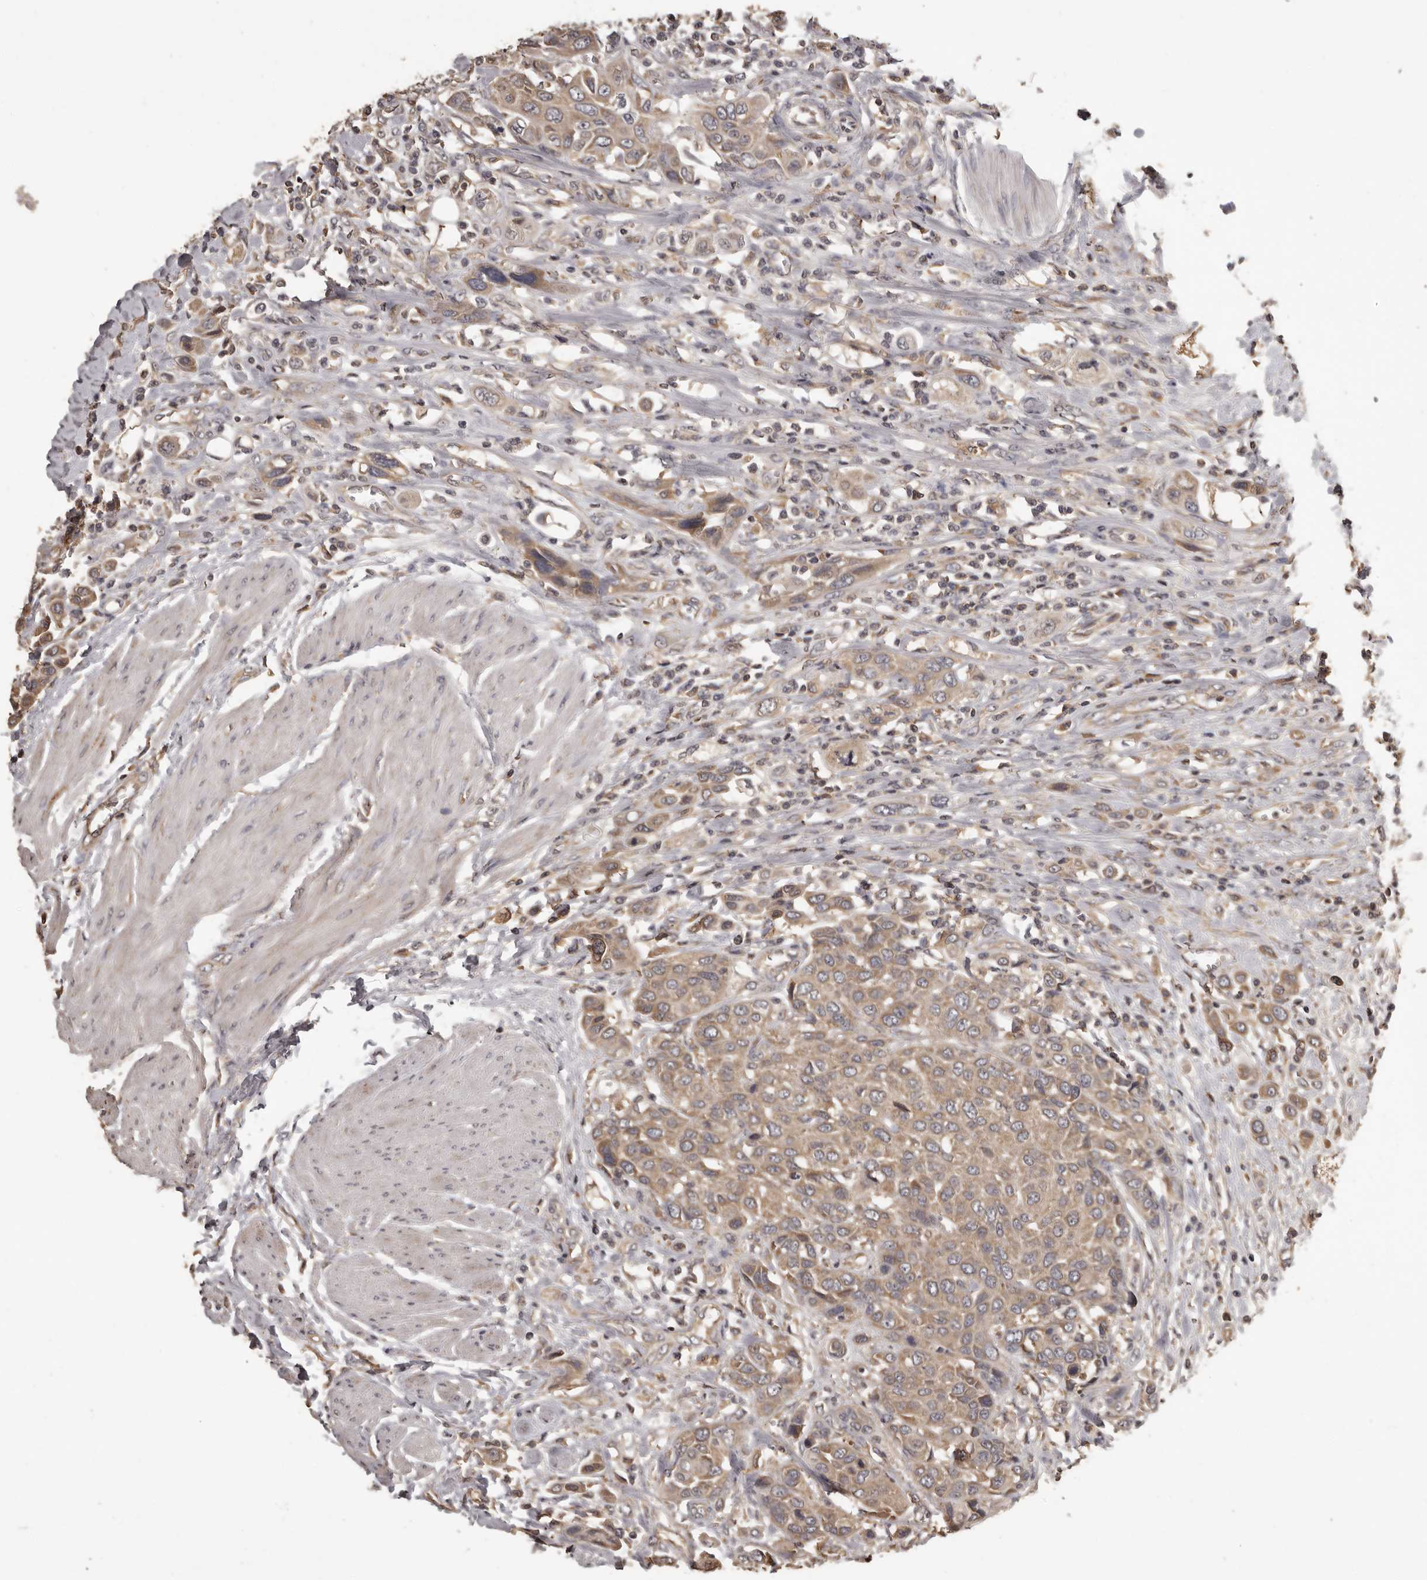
{"staining": {"intensity": "moderate", "quantity": ">75%", "location": "cytoplasmic/membranous"}, "tissue": "urothelial cancer", "cell_type": "Tumor cells", "image_type": "cancer", "snomed": [{"axis": "morphology", "description": "Urothelial carcinoma, High grade"}, {"axis": "topography", "description": "Urinary bladder"}], "caption": "Immunohistochemistry (DAB (3,3'-diaminobenzidine)) staining of human urothelial carcinoma (high-grade) demonstrates moderate cytoplasmic/membranous protein staining in approximately >75% of tumor cells.", "gene": "MGAT5", "patient": {"sex": "male", "age": 50}}